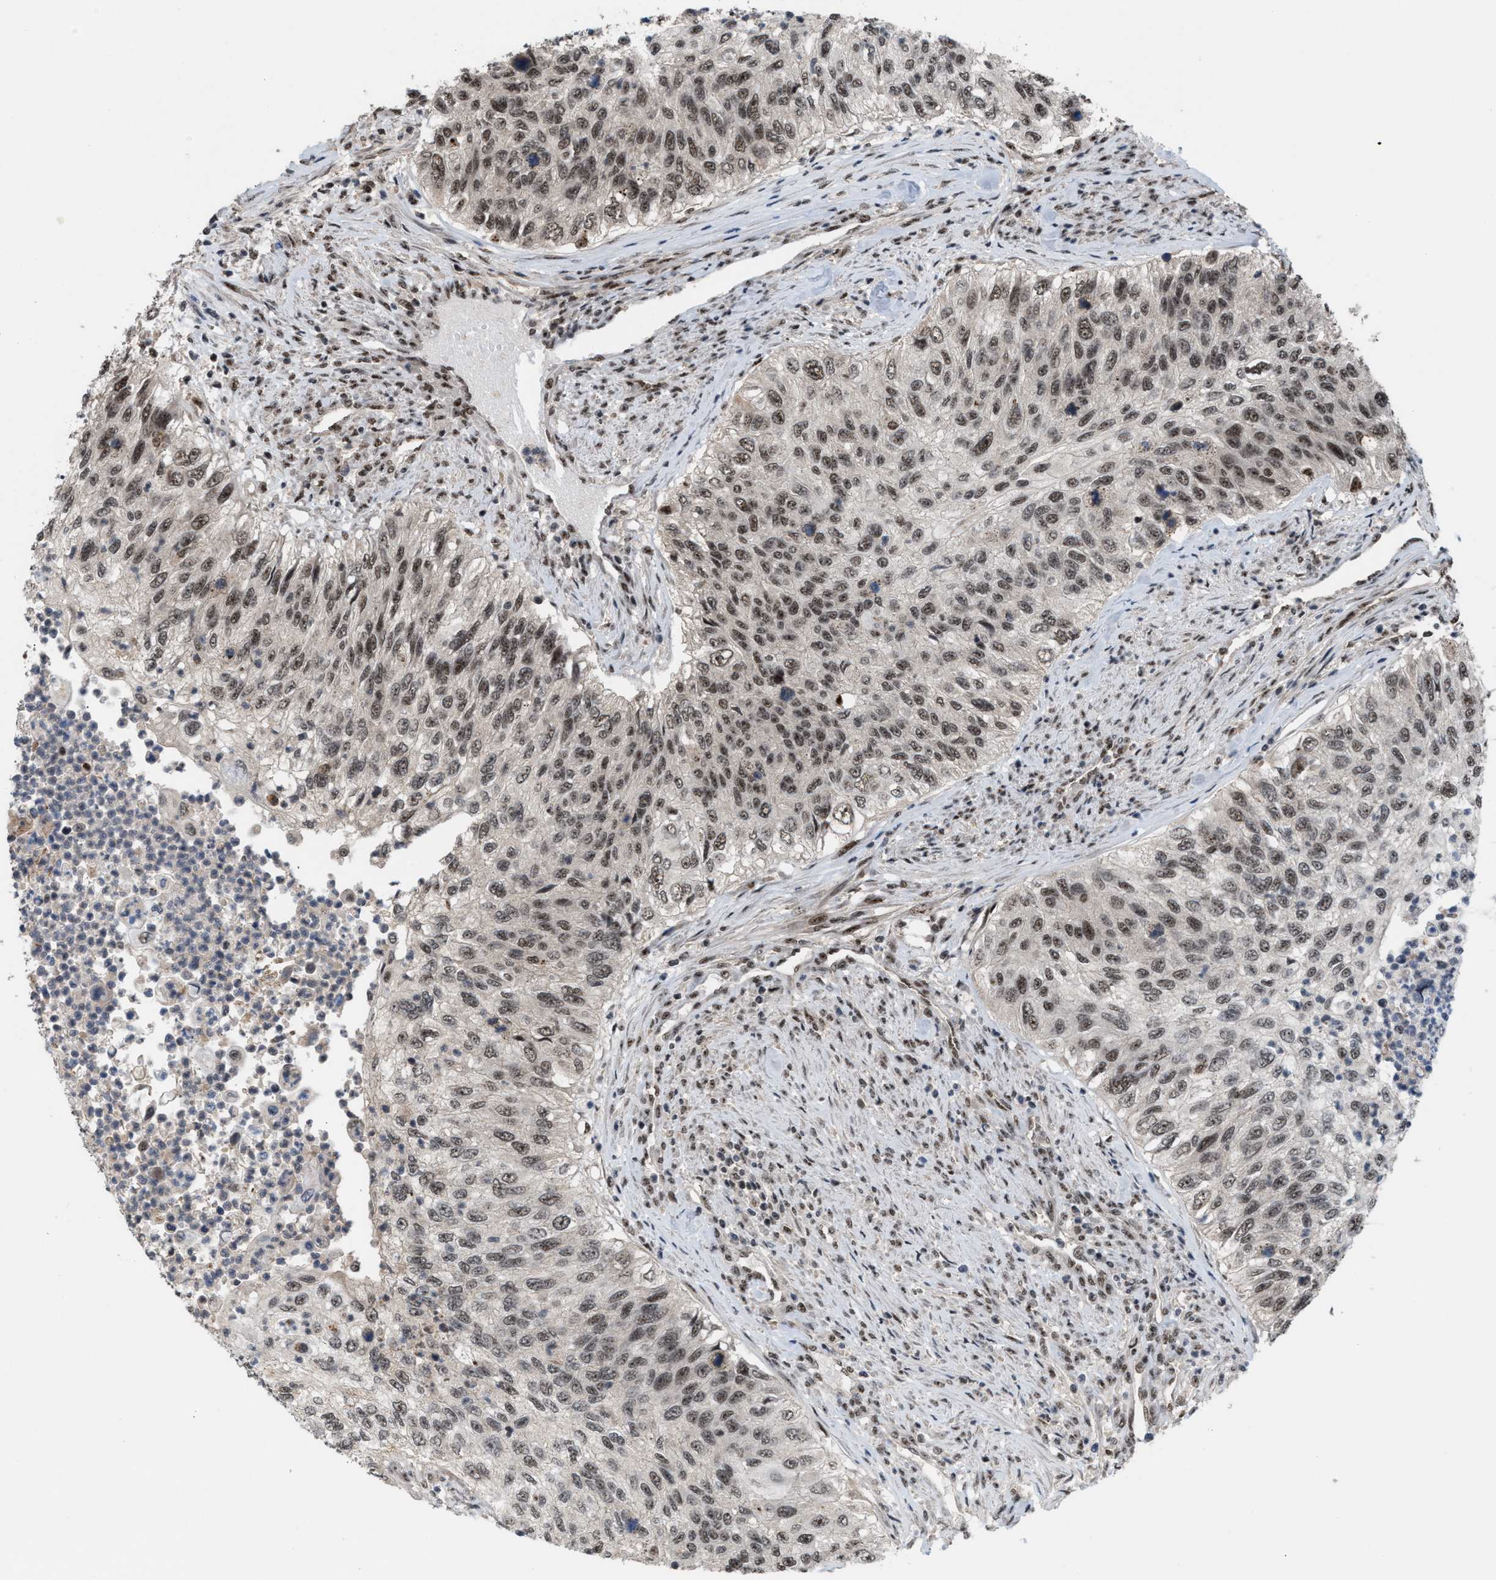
{"staining": {"intensity": "moderate", "quantity": "25%-75%", "location": "nuclear"}, "tissue": "urothelial cancer", "cell_type": "Tumor cells", "image_type": "cancer", "snomed": [{"axis": "morphology", "description": "Urothelial carcinoma, High grade"}, {"axis": "topography", "description": "Urinary bladder"}], "caption": "Immunohistochemical staining of human urothelial cancer displays medium levels of moderate nuclear positivity in approximately 25%-75% of tumor cells. (DAB = brown stain, brightfield microscopy at high magnification).", "gene": "PRPF4", "patient": {"sex": "female", "age": 60}}